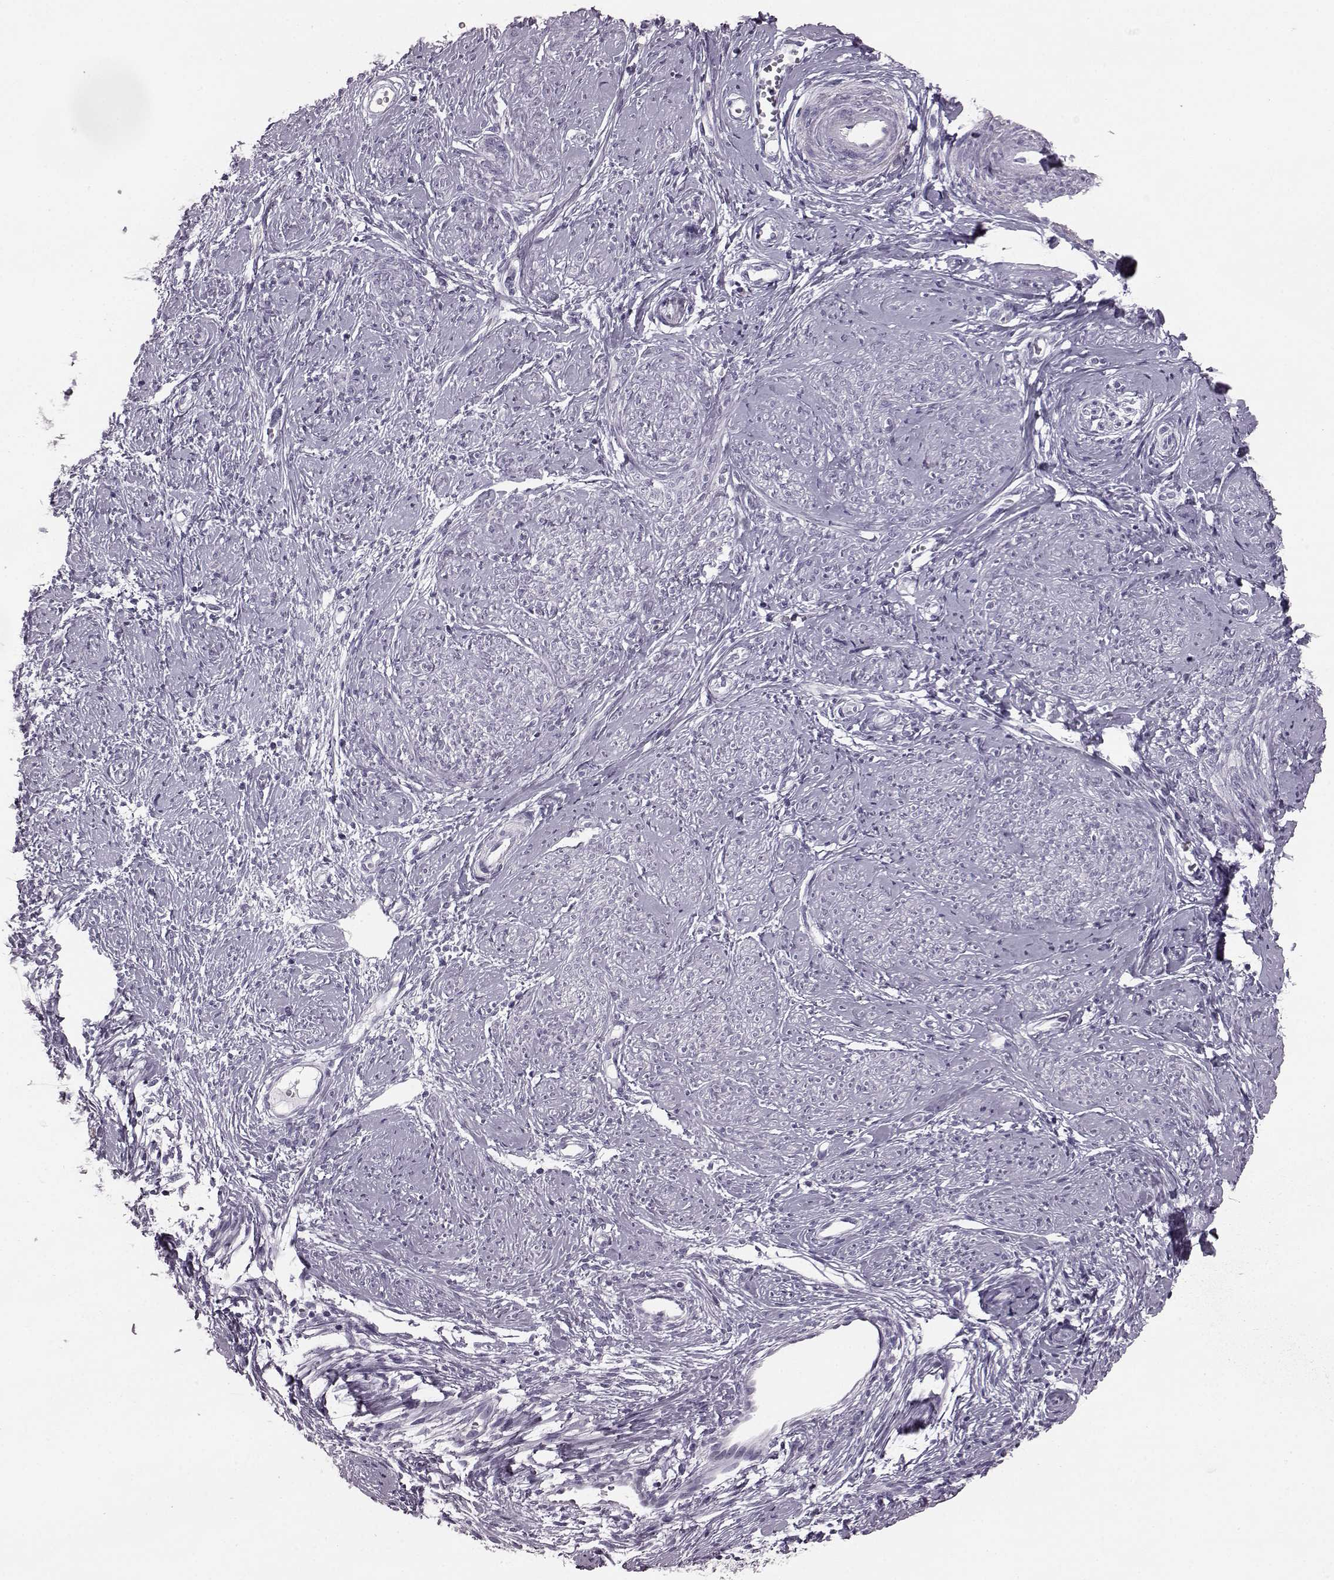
{"staining": {"intensity": "negative", "quantity": "none", "location": "none"}, "tissue": "smooth muscle", "cell_type": "Smooth muscle cells", "image_type": "normal", "snomed": [{"axis": "morphology", "description": "Normal tissue, NOS"}, {"axis": "topography", "description": "Smooth muscle"}], "caption": "Immunohistochemistry (IHC) histopathology image of normal smooth muscle: human smooth muscle stained with DAB demonstrates no significant protein expression in smooth muscle cells. (Stains: DAB immunohistochemistry with hematoxylin counter stain, Microscopy: brightfield microscopy at high magnification).", "gene": "JSRP1", "patient": {"sex": "female", "age": 48}}